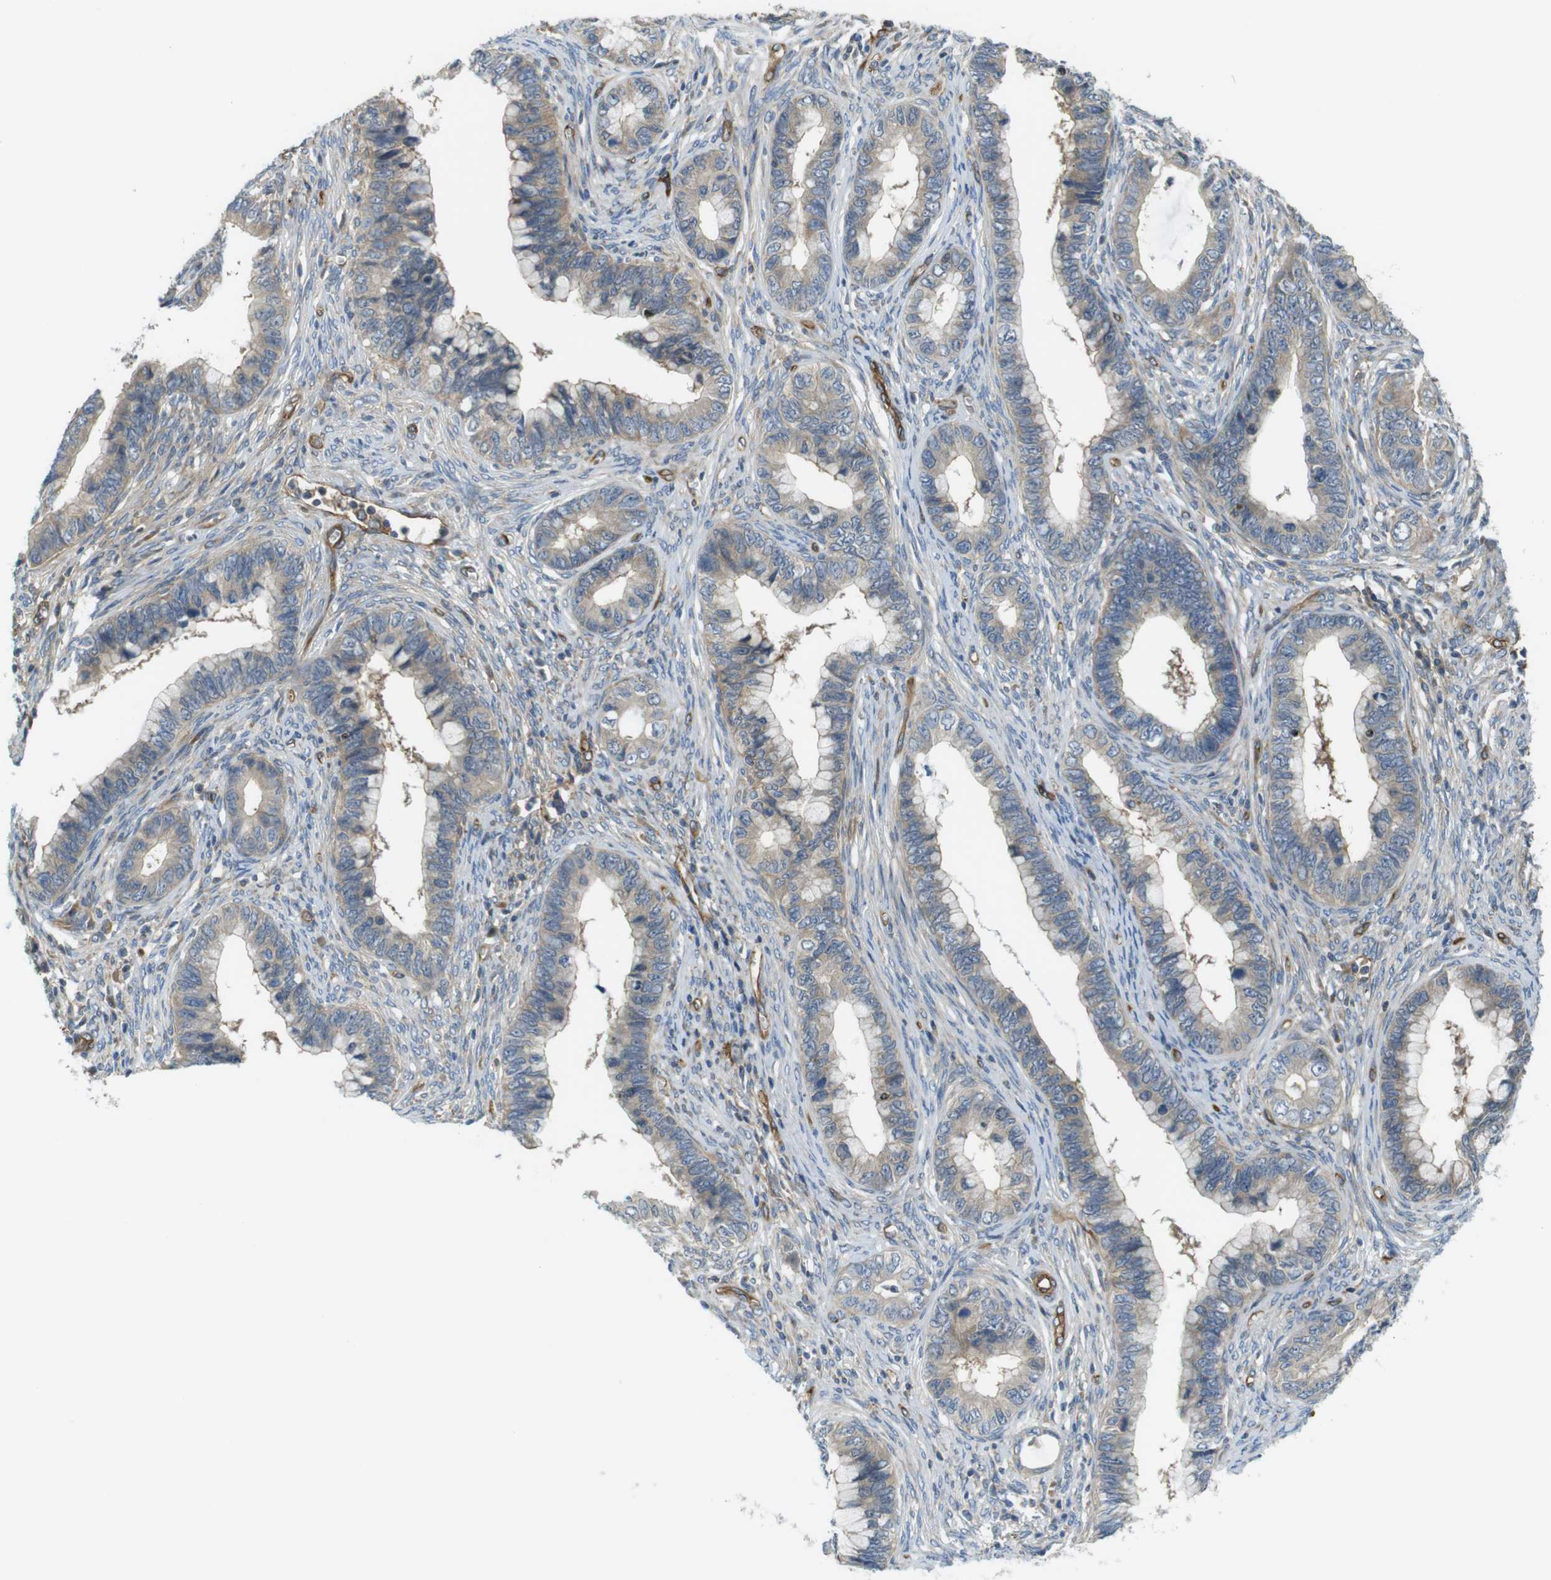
{"staining": {"intensity": "weak", "quantity": ">75%", "location": "cytoplasmic/membranous"}, "tissue": "cervical cancer", "cell_type": "Tumor cells", "image_type": "cancer", "snomed": [{"axis": "morphology", "description": "Adenocarcinoma, NOS"}, {"axis": "topography", "description": "Cervix"}], "caption": "The micrograph shows staining of cervical cancer (adenocarcinoma), revealing weak cytoplasmic/membranous protein expression (brown color) within tumor cells. Nuclei are stained in blue.", "gene": "TSC1", "patient": {"sex": "female", "age": 44}}